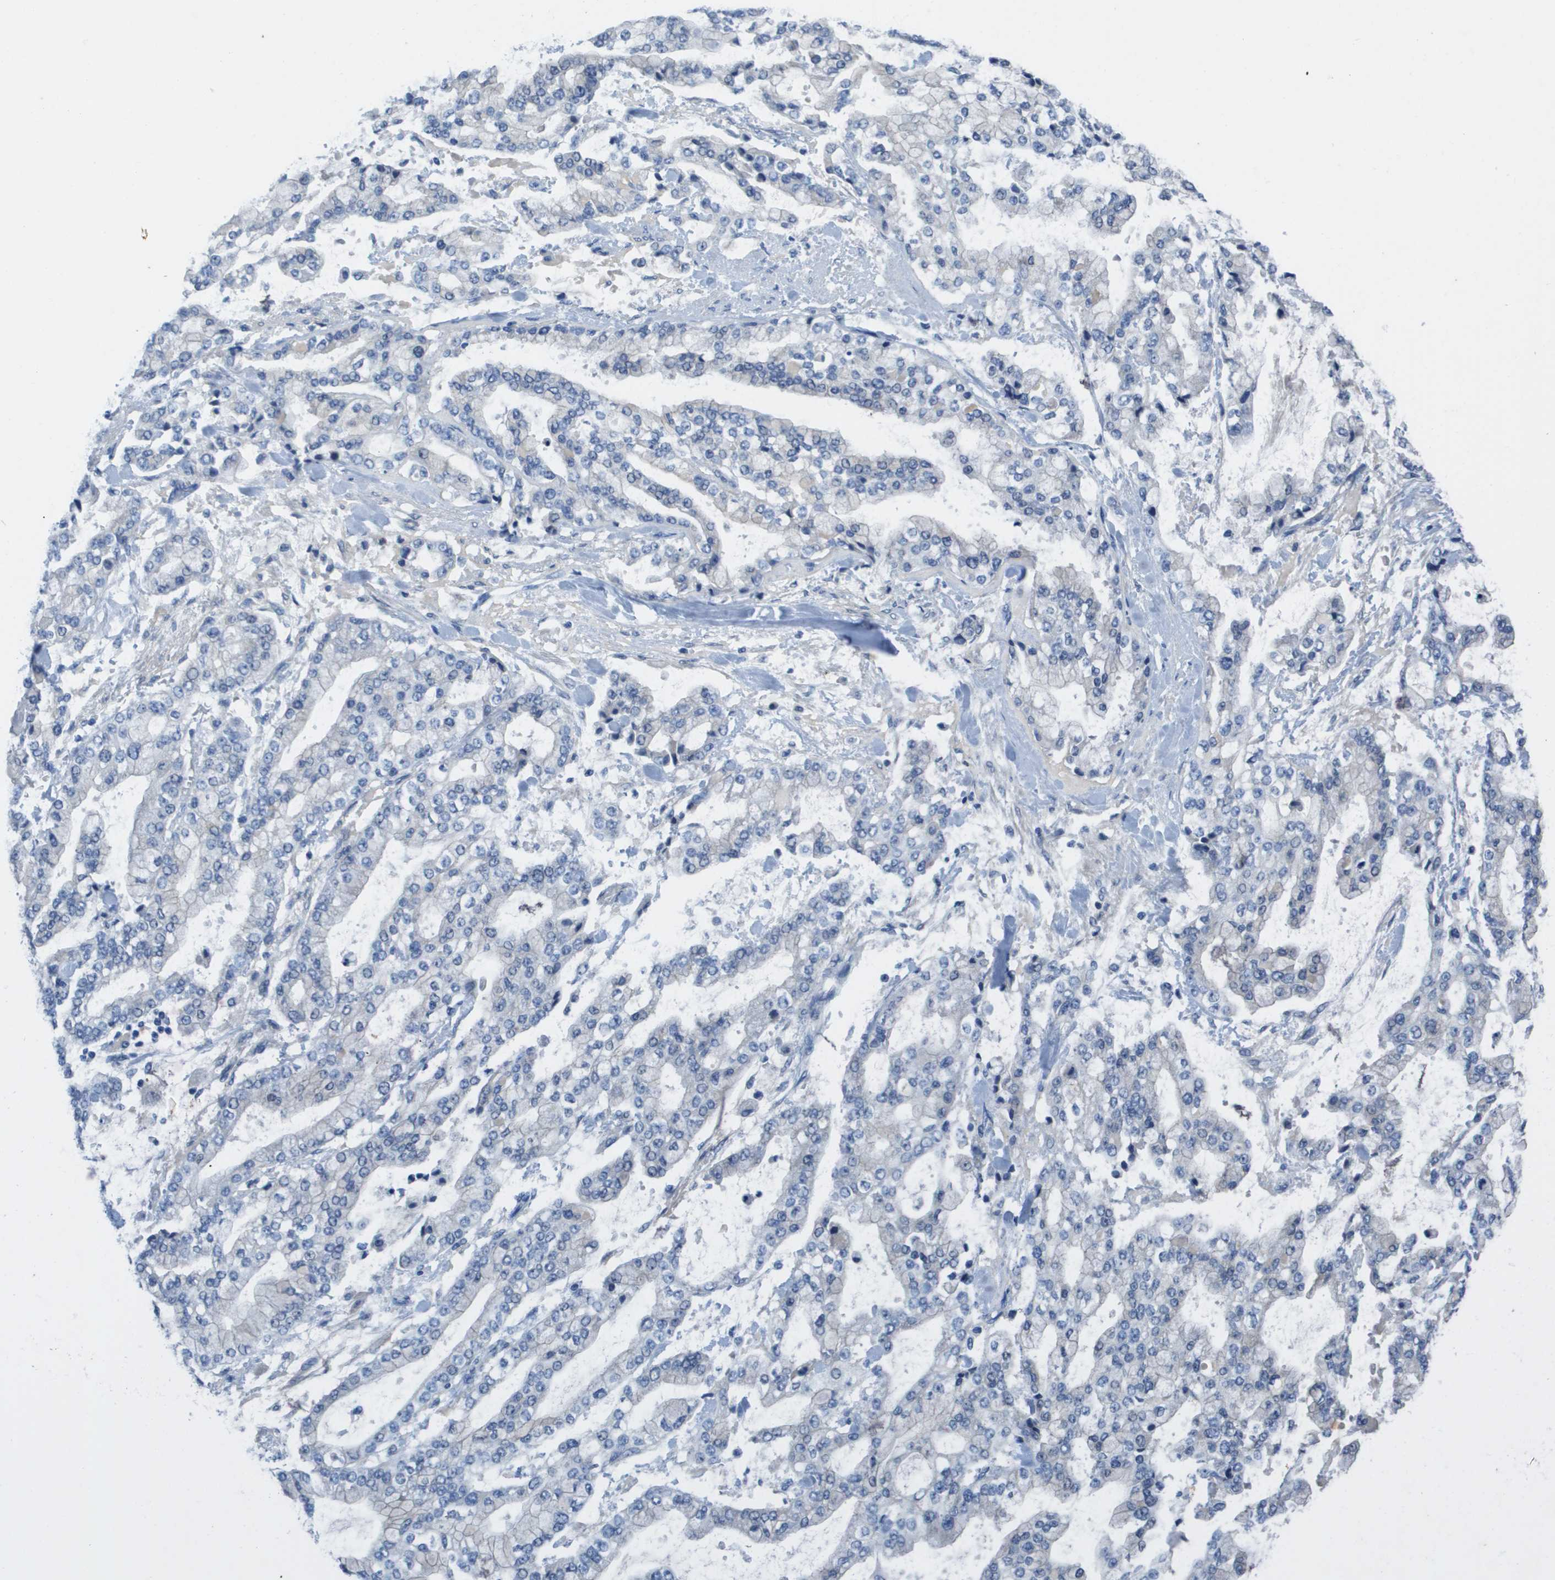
{"staining": {"intensity": "negative", "quantity": "none", "location": "none"}, "tissue": "stomach cancer", "cell_type": "Tumor cells", "image_type": "cancer", "snomed": [{"axis": "morphology", "description": "Normal tissue, NOS"}, {"axis": "morphology", "description": "Adenocarcinoma, NOS"}, {"axis": "topography", "description": "Stomach, upper"}, {"axis": "topography", "description": "Stomach"}], "caption": "Tumor cells show no significant protein staining in stomach cancer (adenocarcinoma).", "gene": "NCS1", "patient": {"sex": "male", "age": 76}}